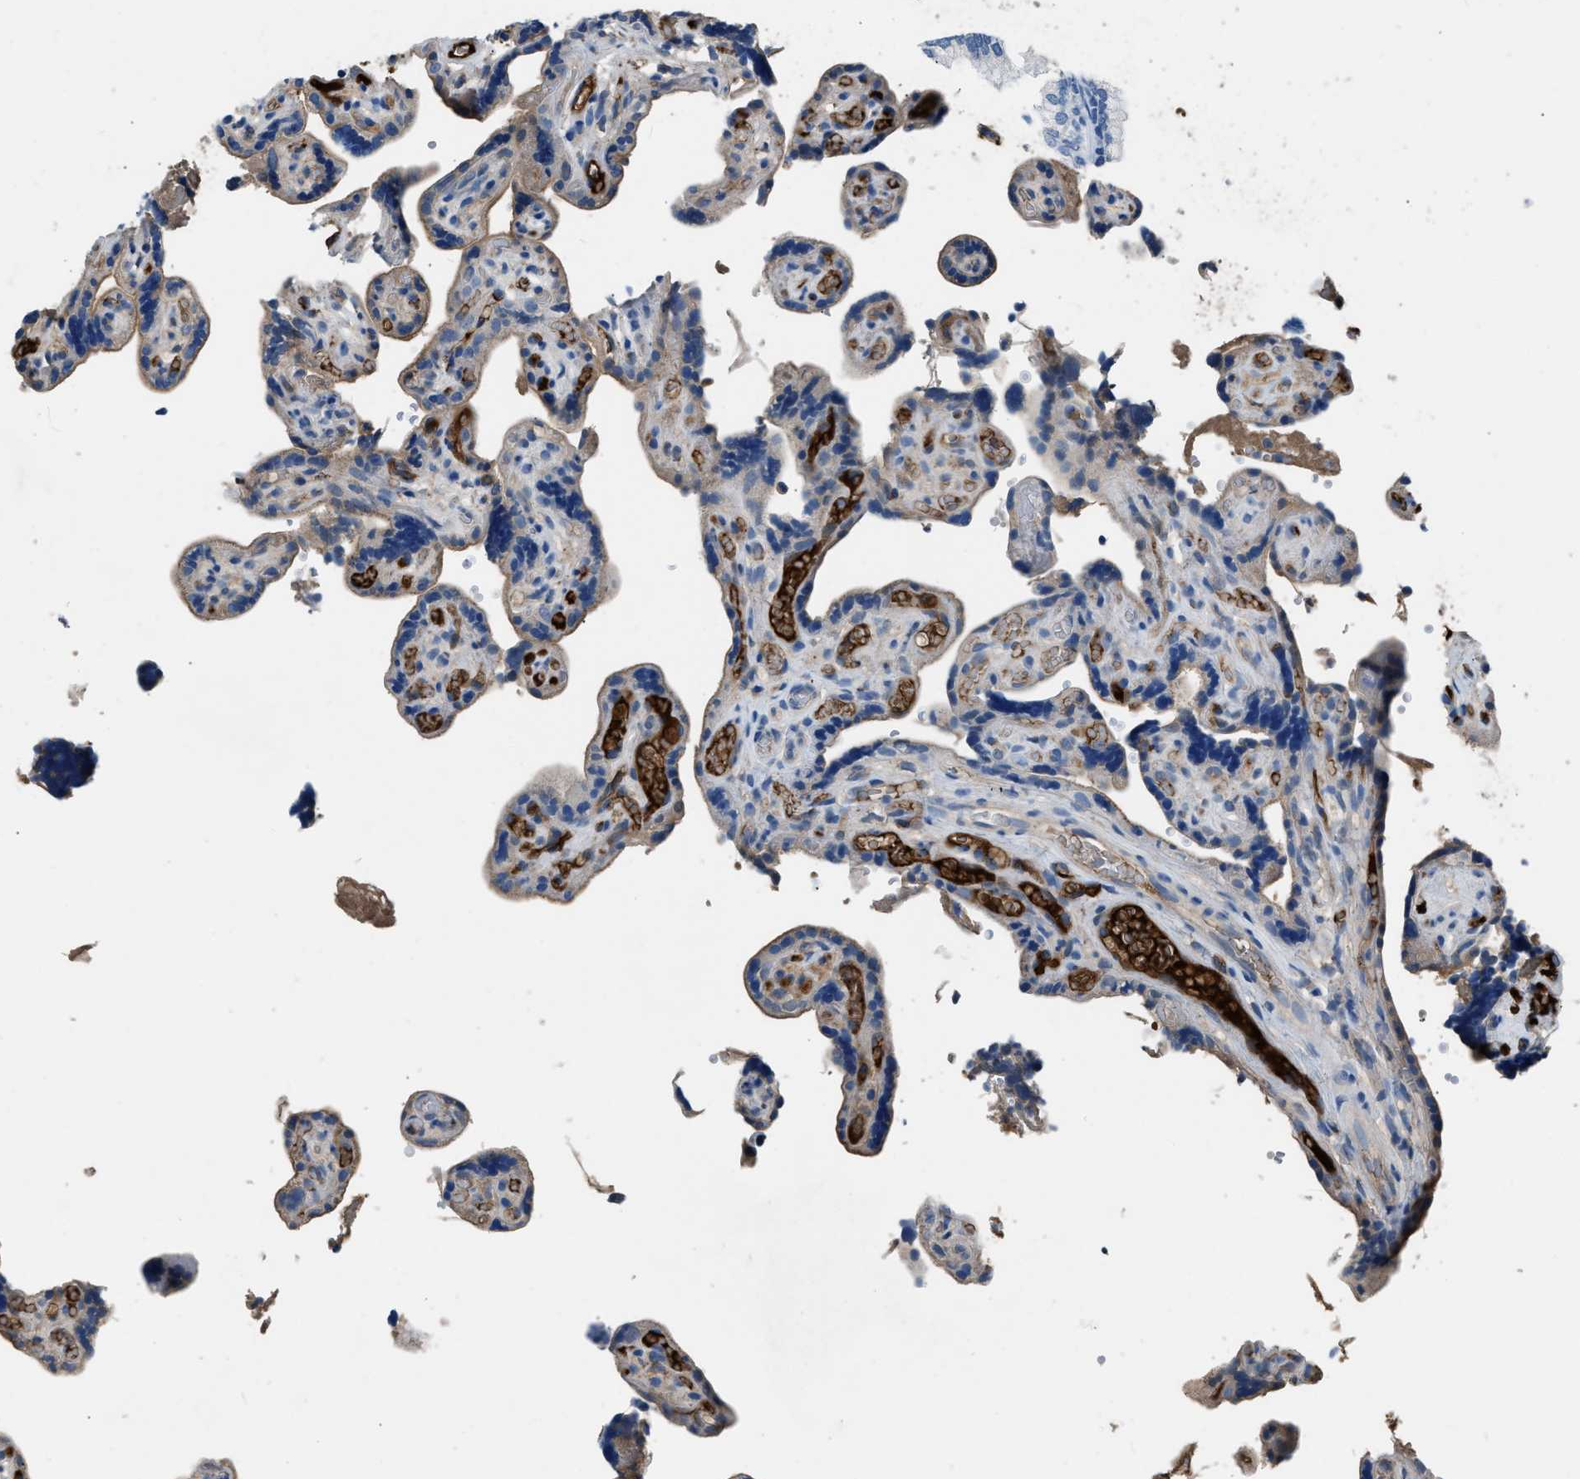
{"staining": {"intensity": "negative", "quantity": "none", "location": "none"}, "tissue": "placenta", "cell_type": "Decidual cells", "image_type": "normal", "snomed": [{"axis": "morphology", "description": "Normal tissue, NOS"}, {"axis": "topography", "description": "Placenta"}], "caption": "The image demonstrates no significant positivity in decidual cells of placenta.", "gene": "STC1", "patient": {"sex": "female", "age": 30}}